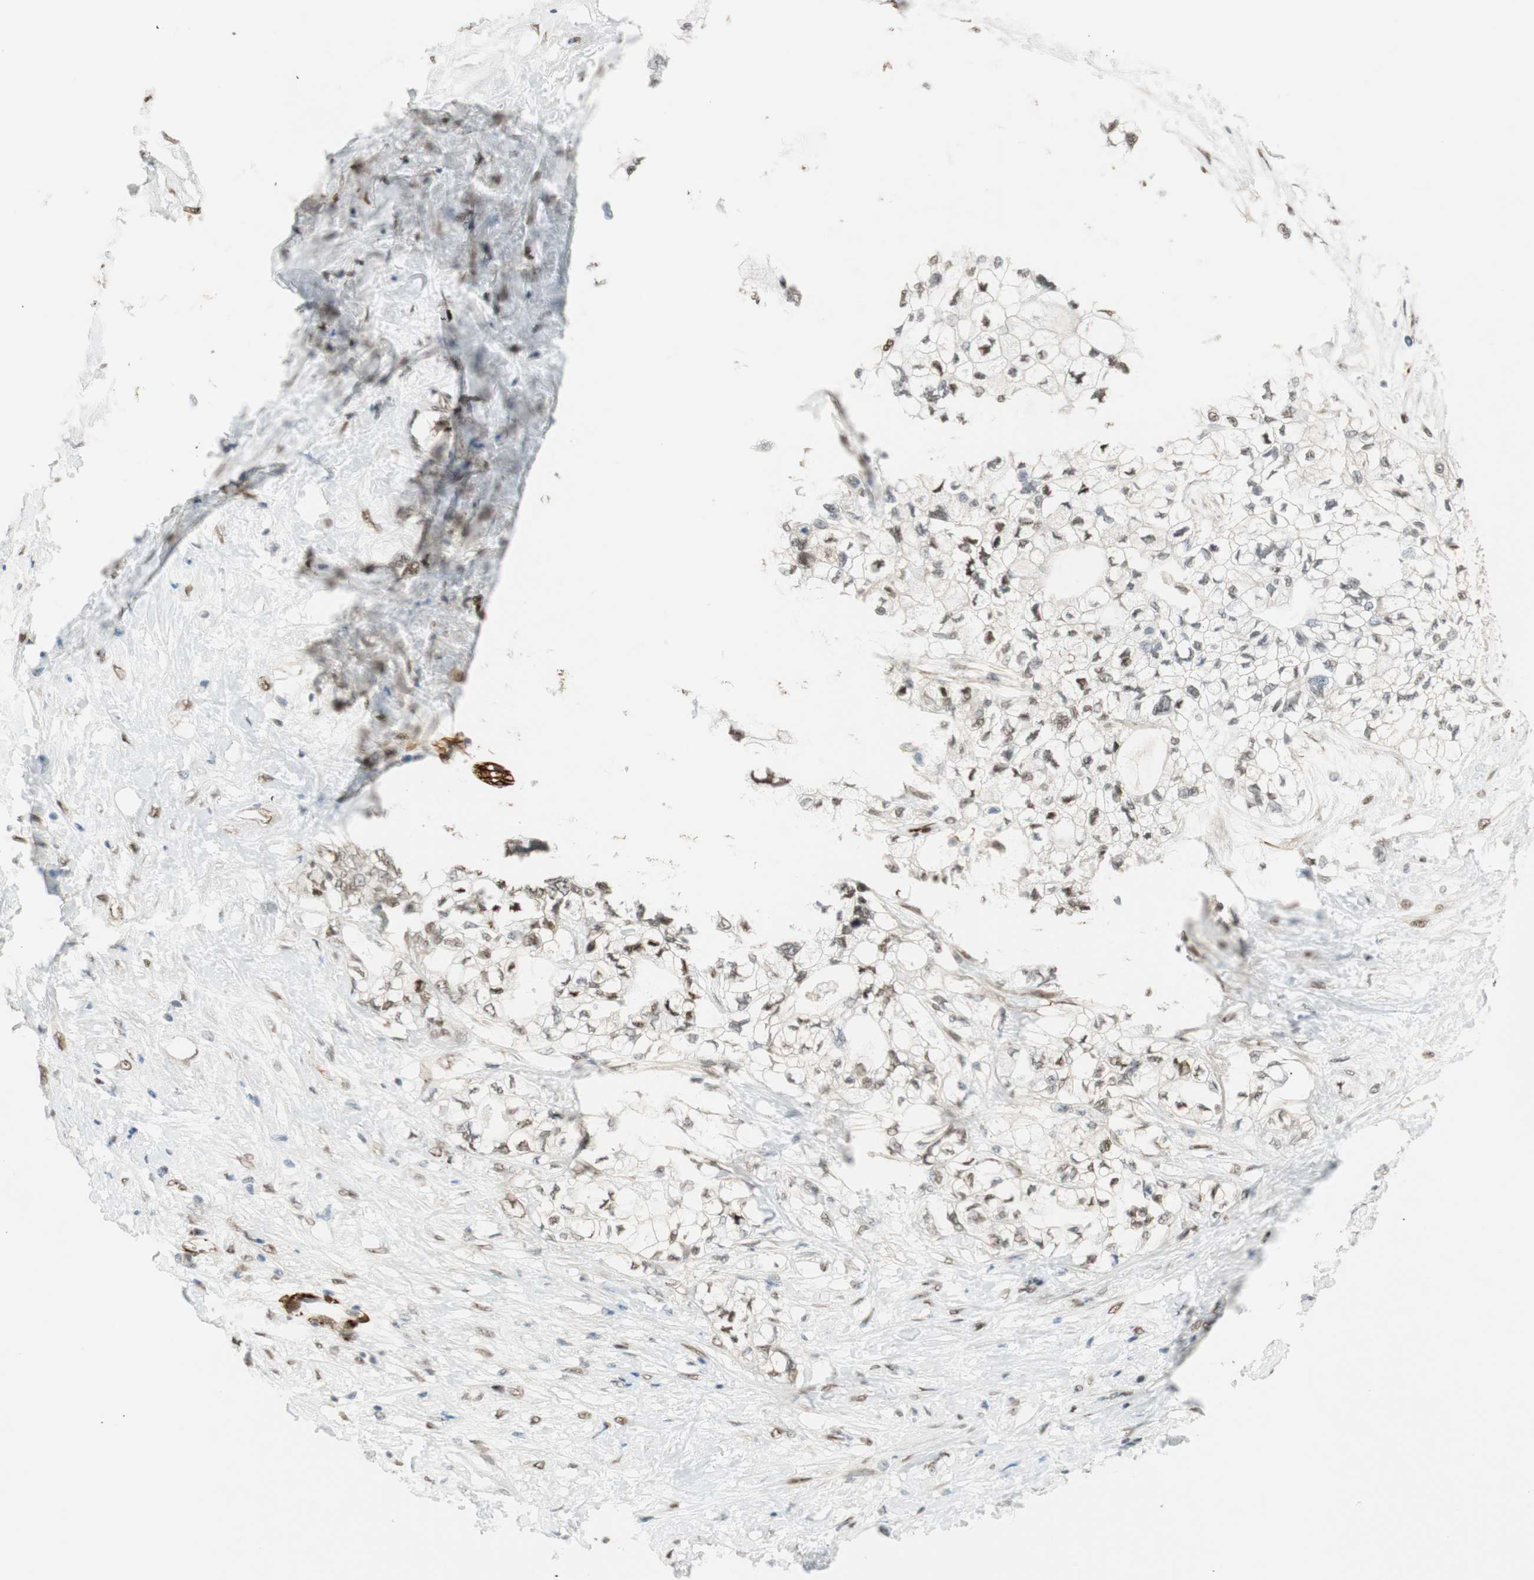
{"staining": {"intensity": "weak", "quantity": "<25%", "location": "nuclear"}, "tissue": "pancreatic cancer", "cell_type": "Tumor cells", "image_type": "cancer", "snomed": [{"axis": "morphology", "description": "Adenocarcinoma, NOS"}, {"axis": "topography", "description": "Pancreas"}], "caption": "The histopathology image reveals no significant expression in tumor cells of adenocarcinoma (pancreatic).", "gene": "NES", "patient": {"sex": "male", "age": 70}}